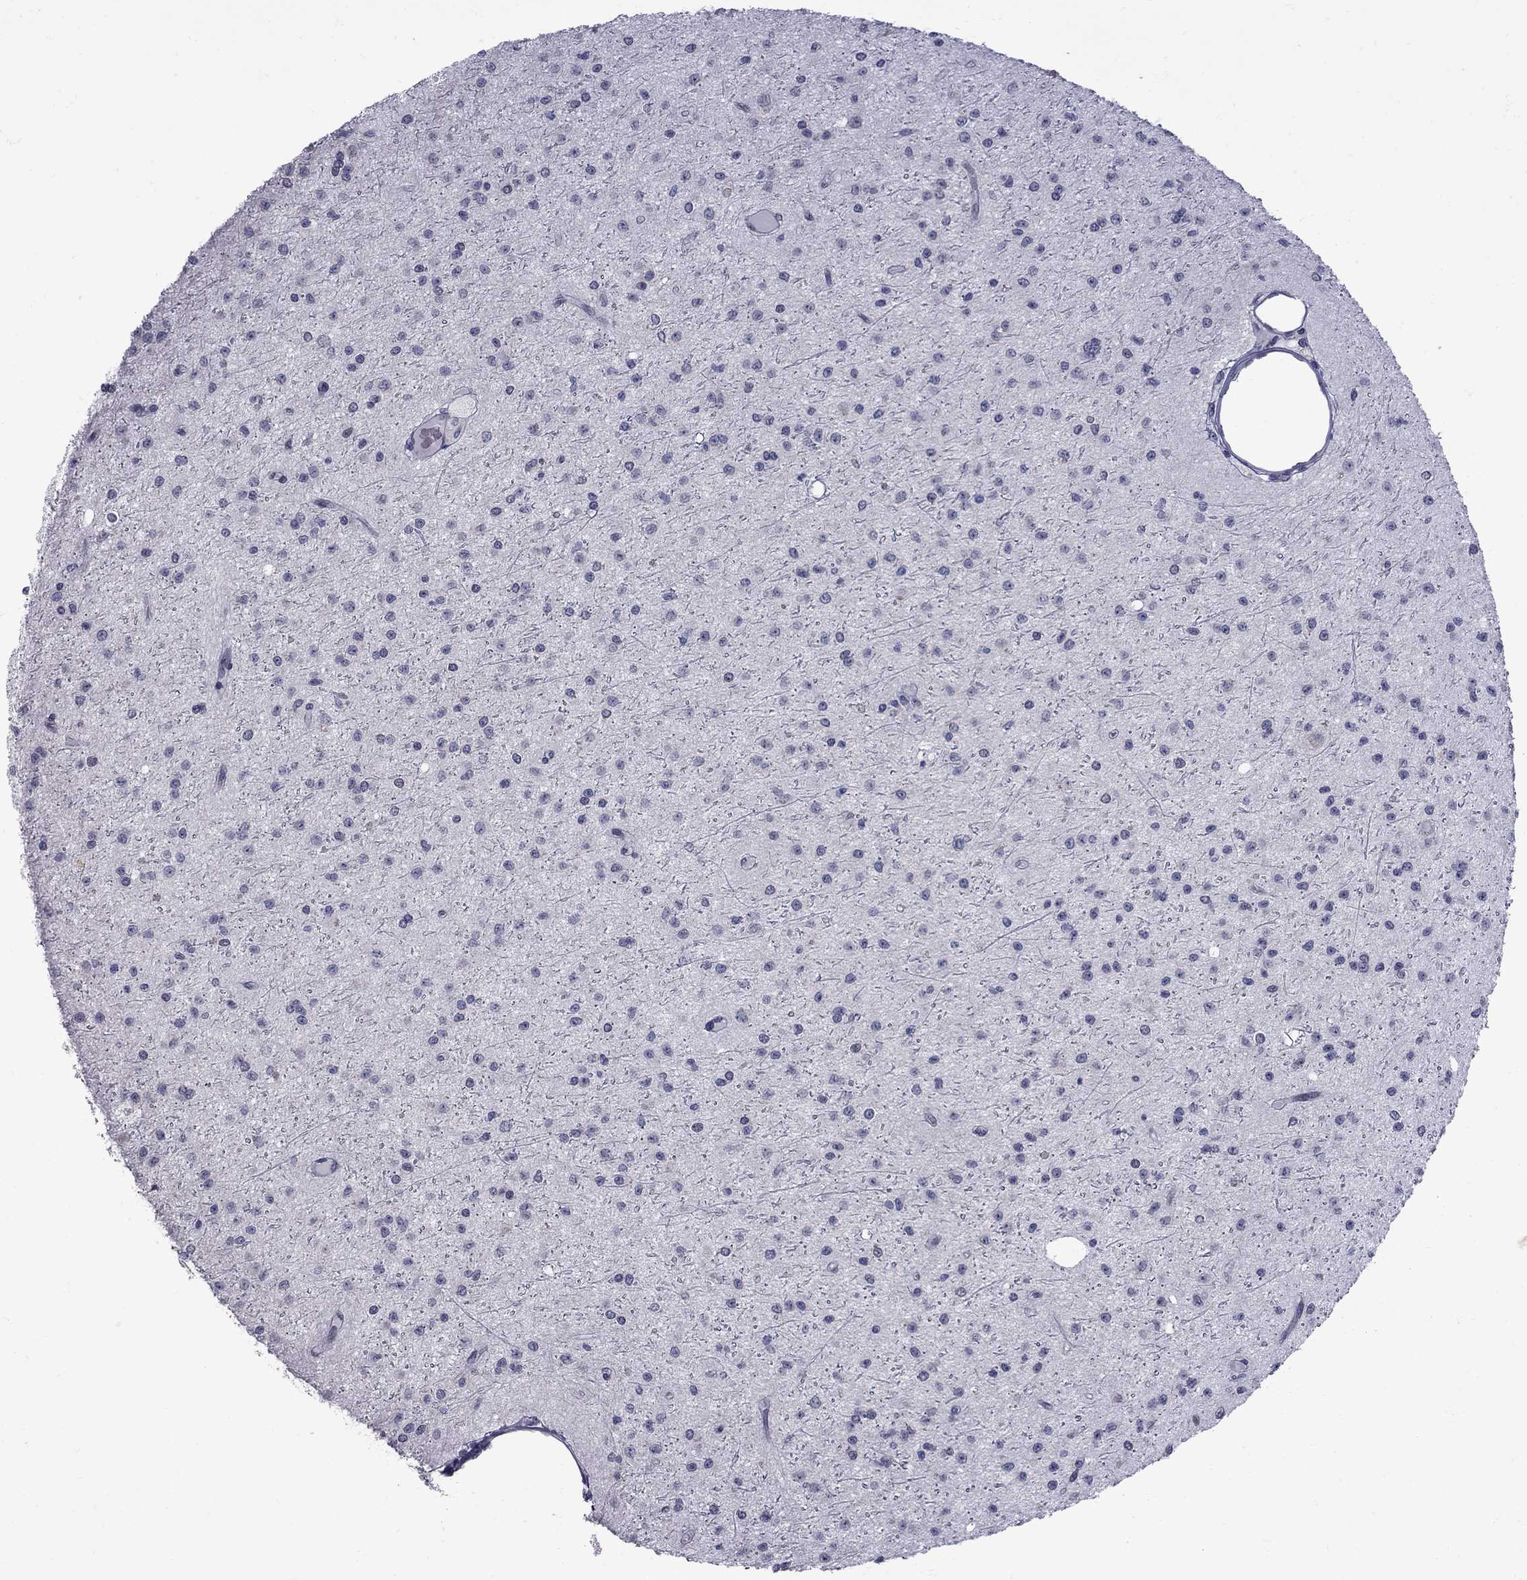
{"staining": {"intensity": "negative", "quantity": "none", "location": "none"}, "tissue": "glioma", "cell_type": "Tumor cells", "image_type": "cancer", "snomed": [{"axis": "morphology", "description": "Glioma, malignant, Low grade"}, {"axis": "topography", "description": "Brain"}], "caption": "Human glioma stained for a protein using immunohistochemistry demonstrates no positivity in tumor cells.", "gene": "CLTCL1", "patient": {"sex": "male", "age": 27}}